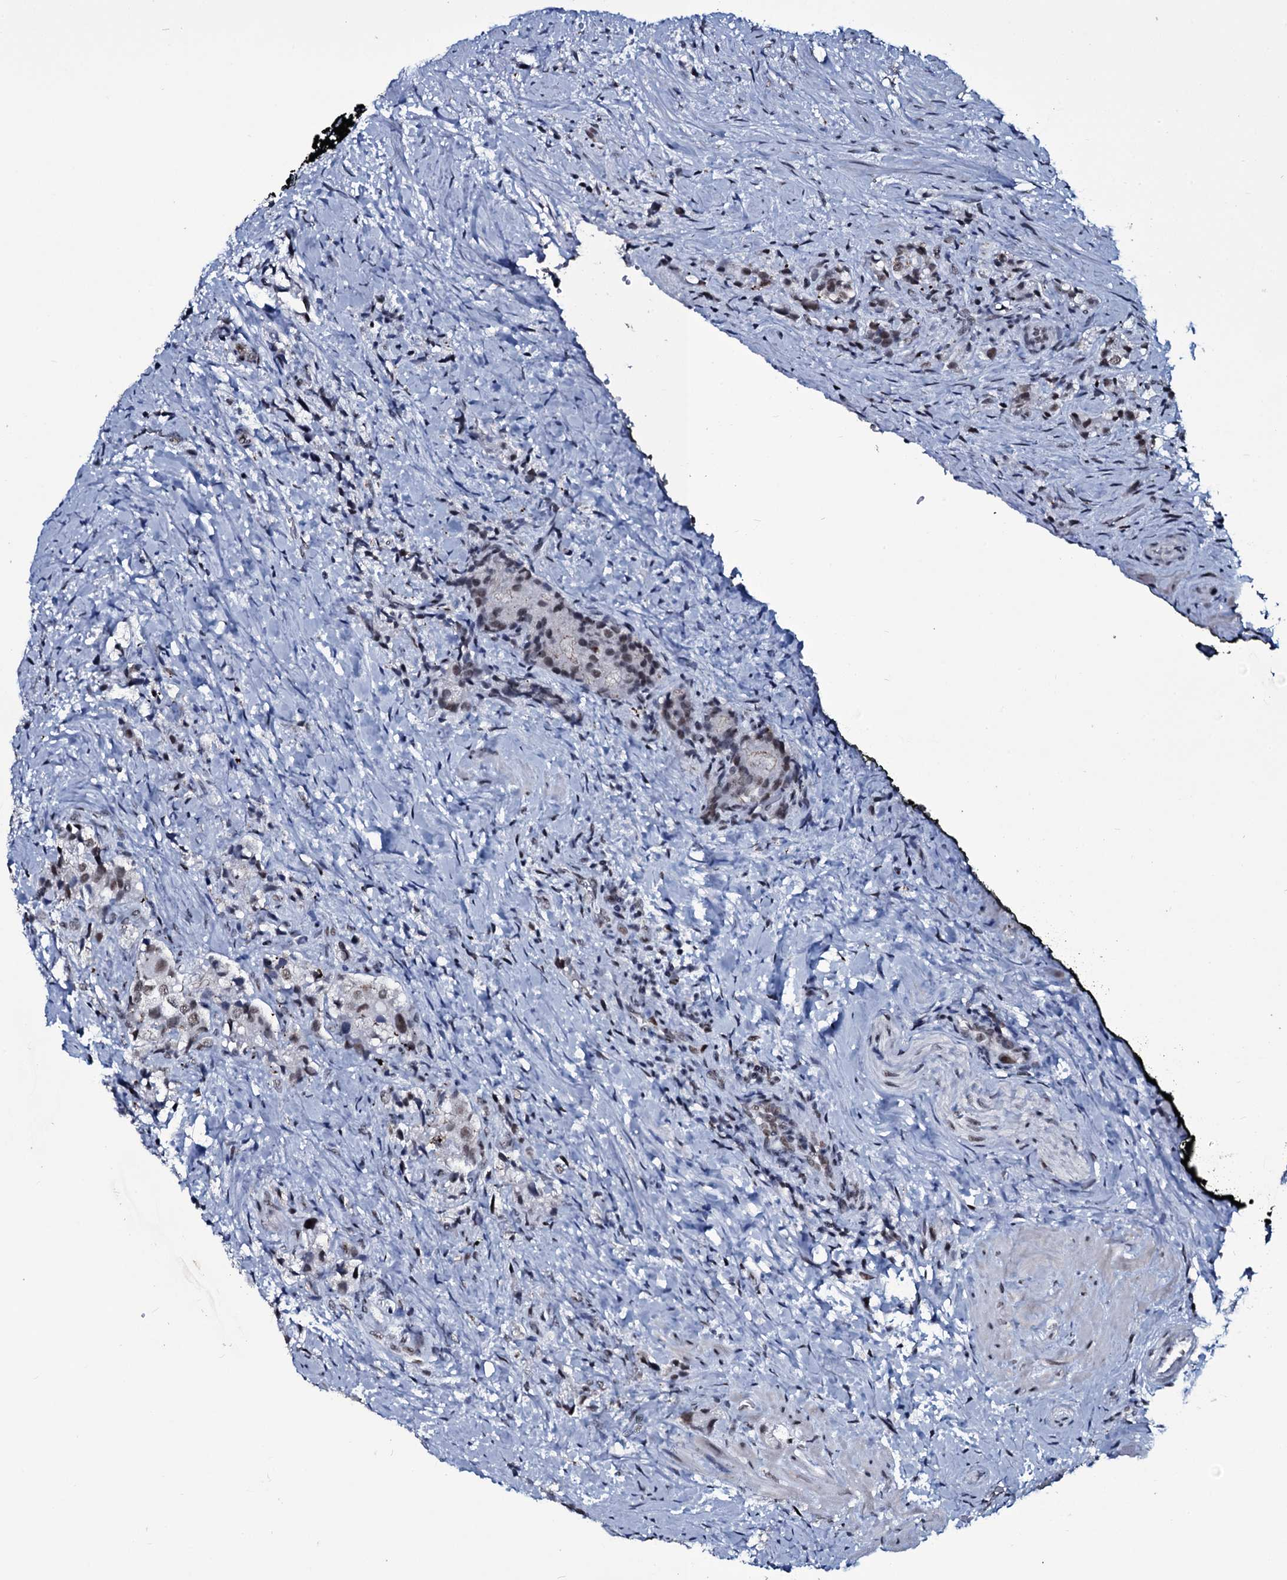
{"staining": {"intensity": "weak", "quantity": "<25%", "location": "nuclear"}, "tissue": "prostate cancer", "cell_type": "Tumor cells", "image_type": "cancer", "snomed": [{"axis": "morphology", "description": "Adenocarcinoma, High grade"}, {"axis": "topography", "description": "Prostate"}], "caption": "Histopathology image shows no significant protein positivity in tumor cells of prostate adenocarcinoma (high-grade). The staining was performed using DAB (3,3'-diaminobenzidine) to visualize the protein expression in brown, while the nuclei were stained in blue with hematoxylin (Magnification: 20x).", "gene": "ZMIZ2", "patient": {"sex": "male", "age": 65}}